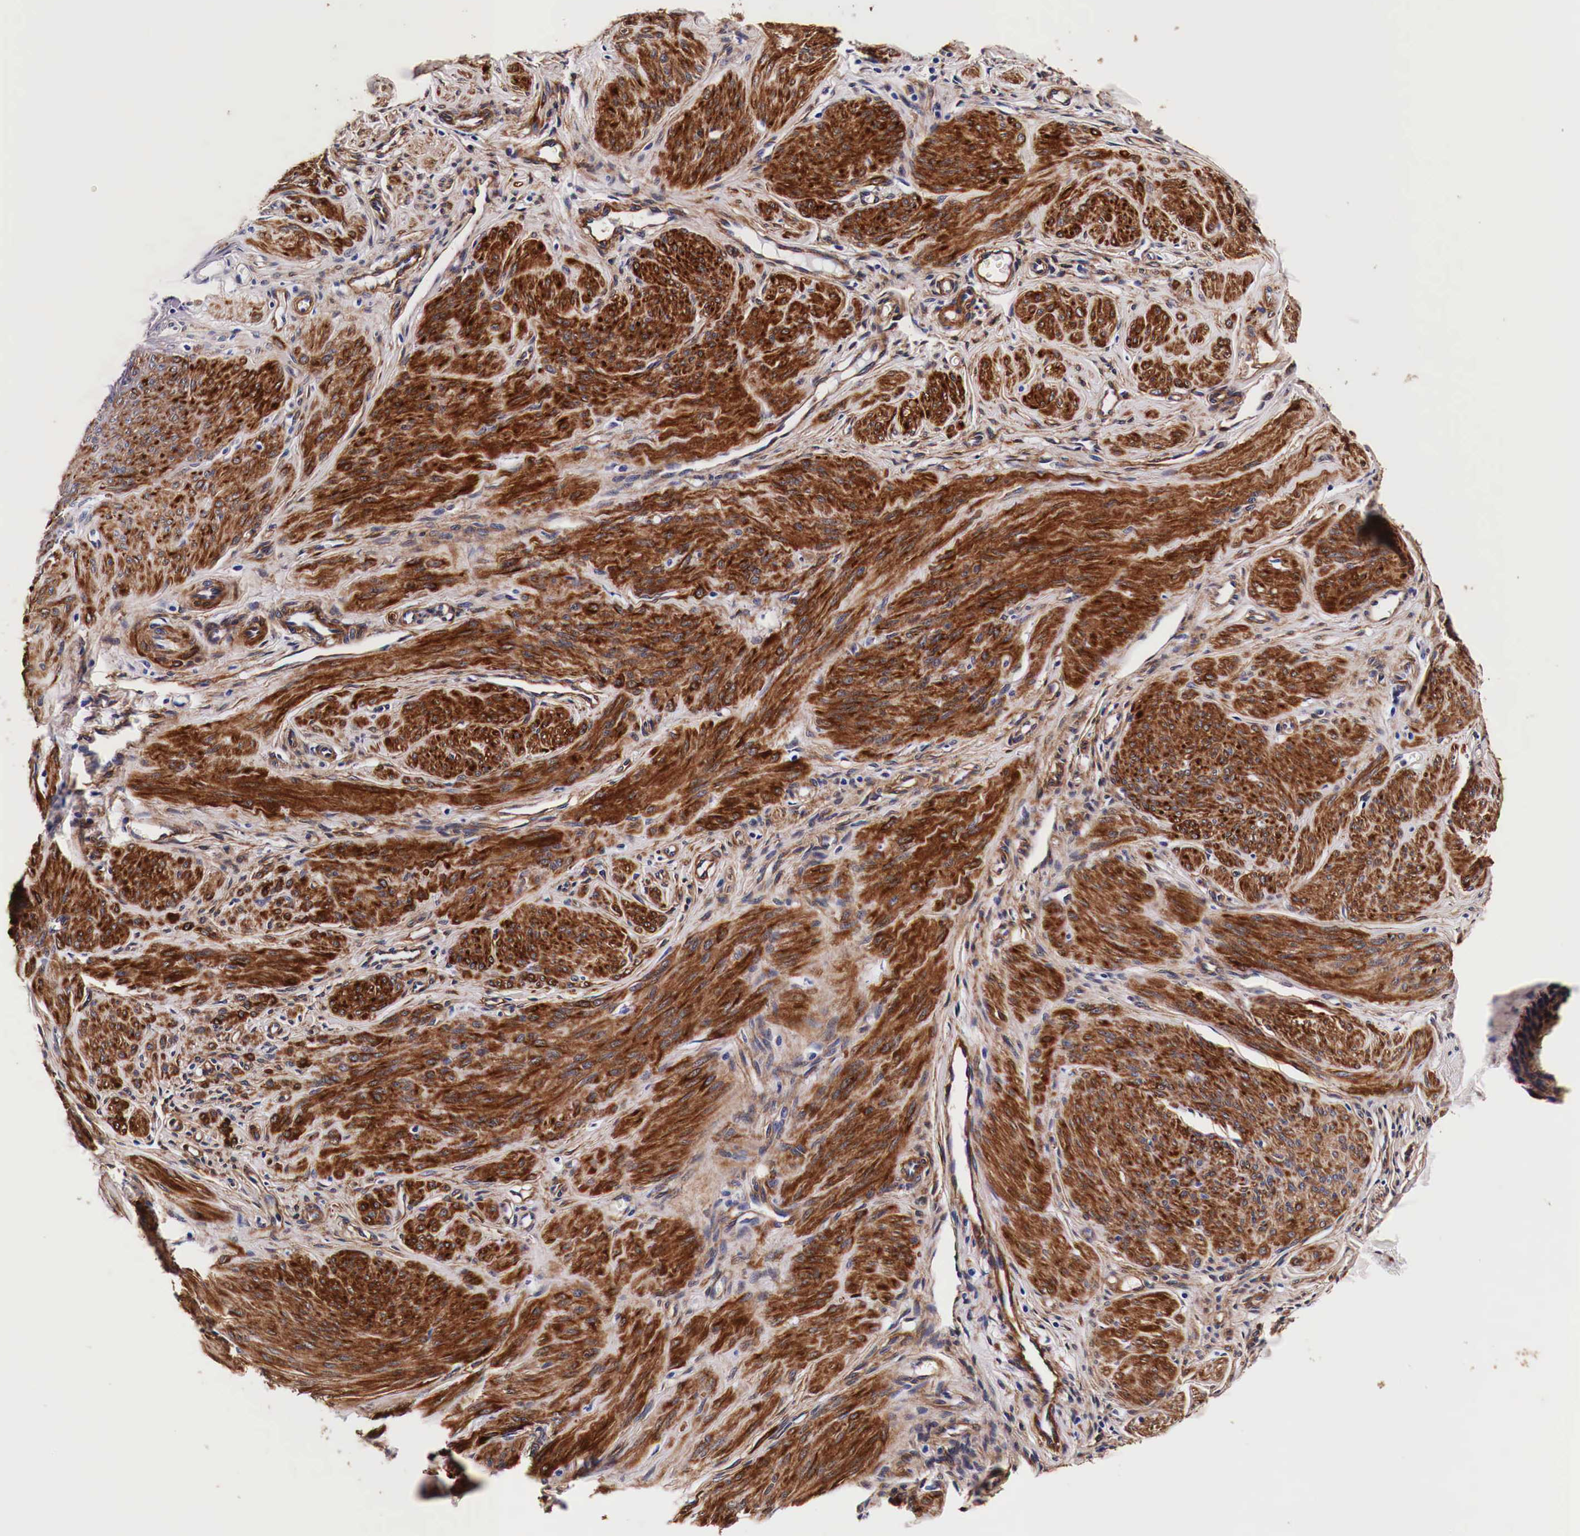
{"staining": {"intensity": "strong", "quantity": ">75%", "location": "cytoplasmic/membranous"}, "tissue": "smooth muscle", "cell_type": "Smooth muscle cells", "image_type": "normal", "snomed": [{"axis": "morphology", "description": "Normal tissue, NOS"}, {"axis": "topography", "description": "Uterus"}], "caption": "A brown stain highlights strong cytoplasmic/membranous expression of a protein in smooth muscle cells of unremarkable human smooth muscle. The protein of interest is shown in brown color, while the nuclei are stained blue.", "gene": "HSPB1", "patient": {"sex": "female", "age": 45}}